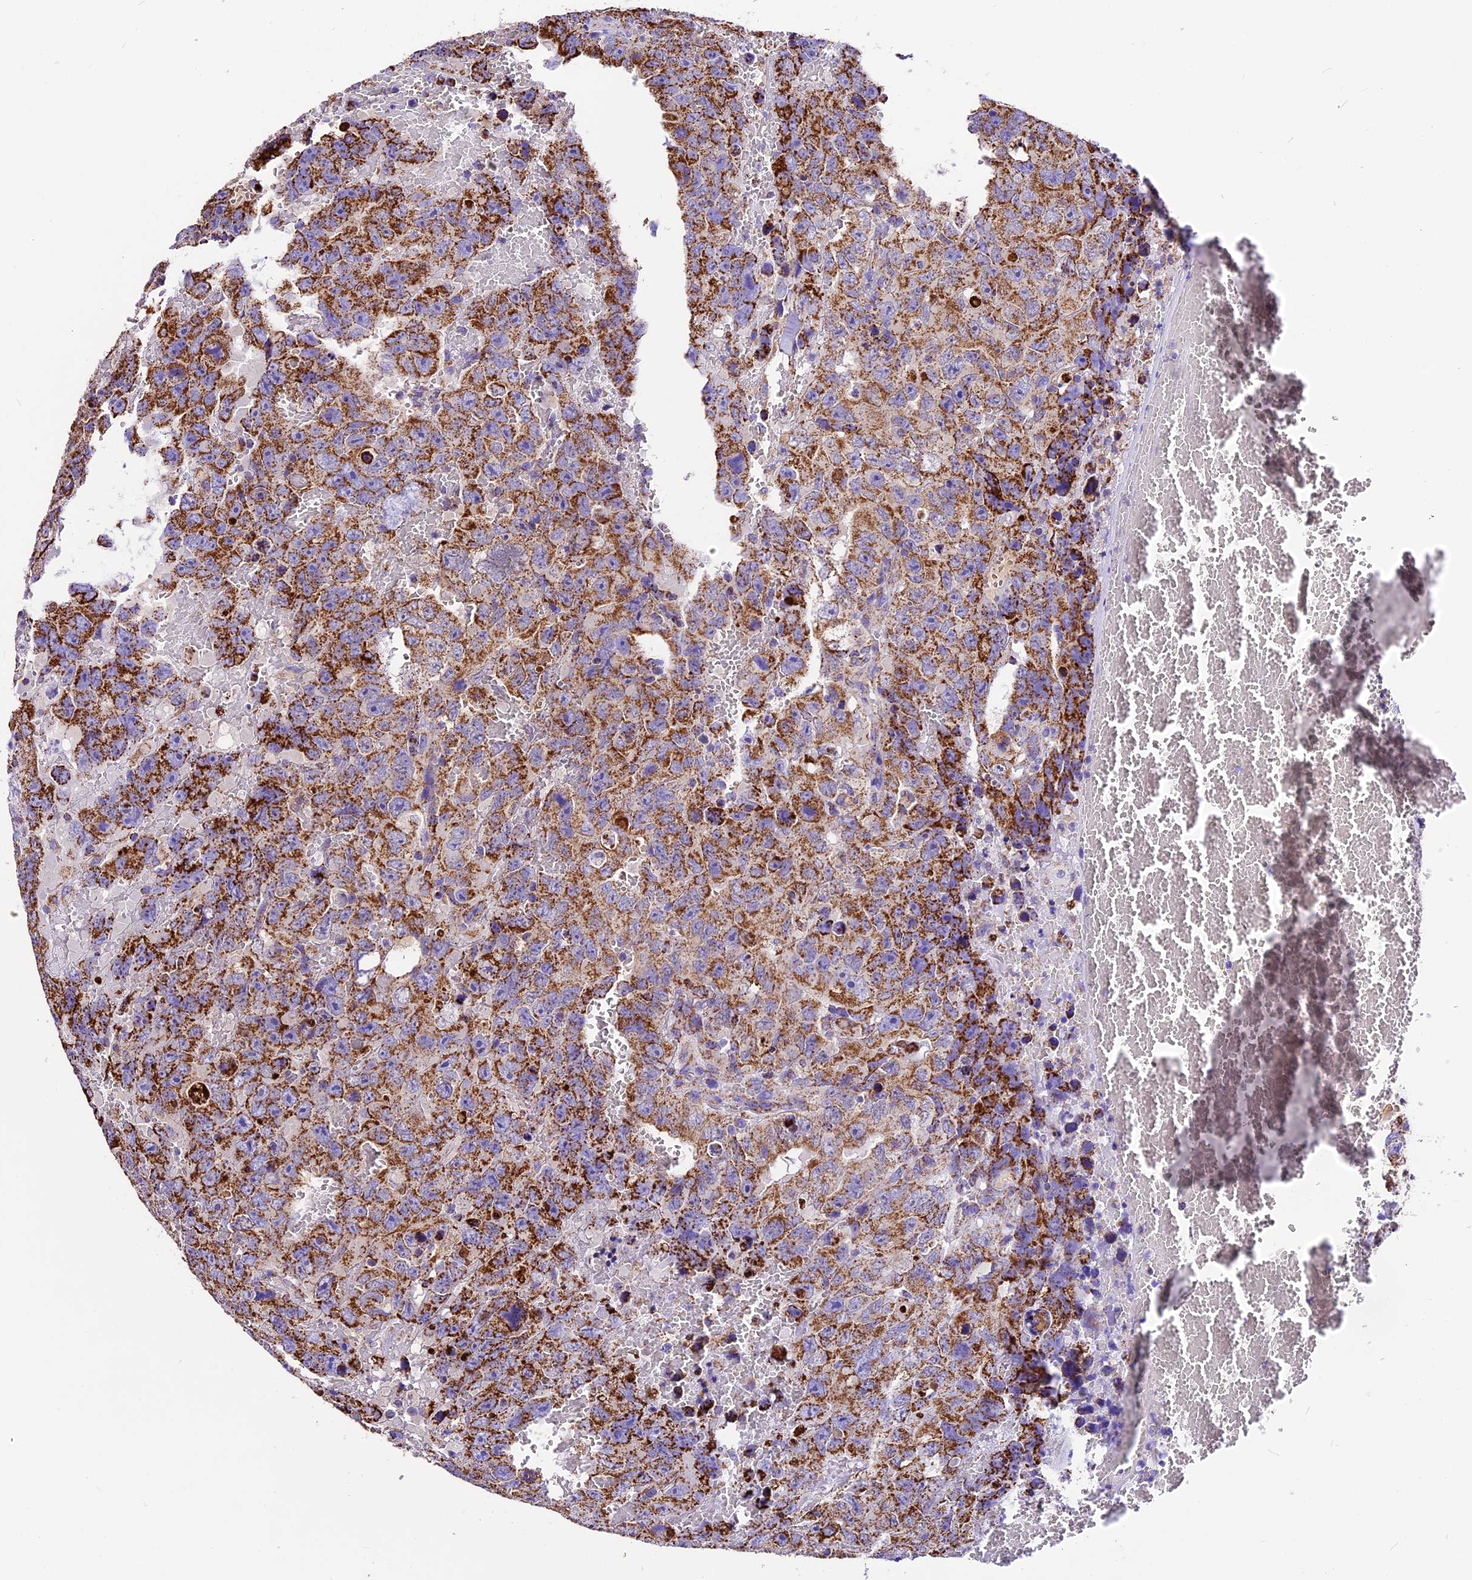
{"staining": {"intensity": "strong", "quantity": ">75%", "location": "cytoplasmic/membranous"}, "tissue": "testis cancer", "cell_type": "Tumor cells", "image_type": "cancer", "snomed": [{"axis": "morphology", "description": "Carcinoma, Embryonal, NOS"}, {"axis": "topography", "description": "Testis"}], "caption": "Tumor cells demonstrate strong cytoplasmic/membranous staining in about >75% of cells in embryonal carcinoma (testis).", "gene": "DCAF5", "patient": {"sex": "male", "age": 45}}